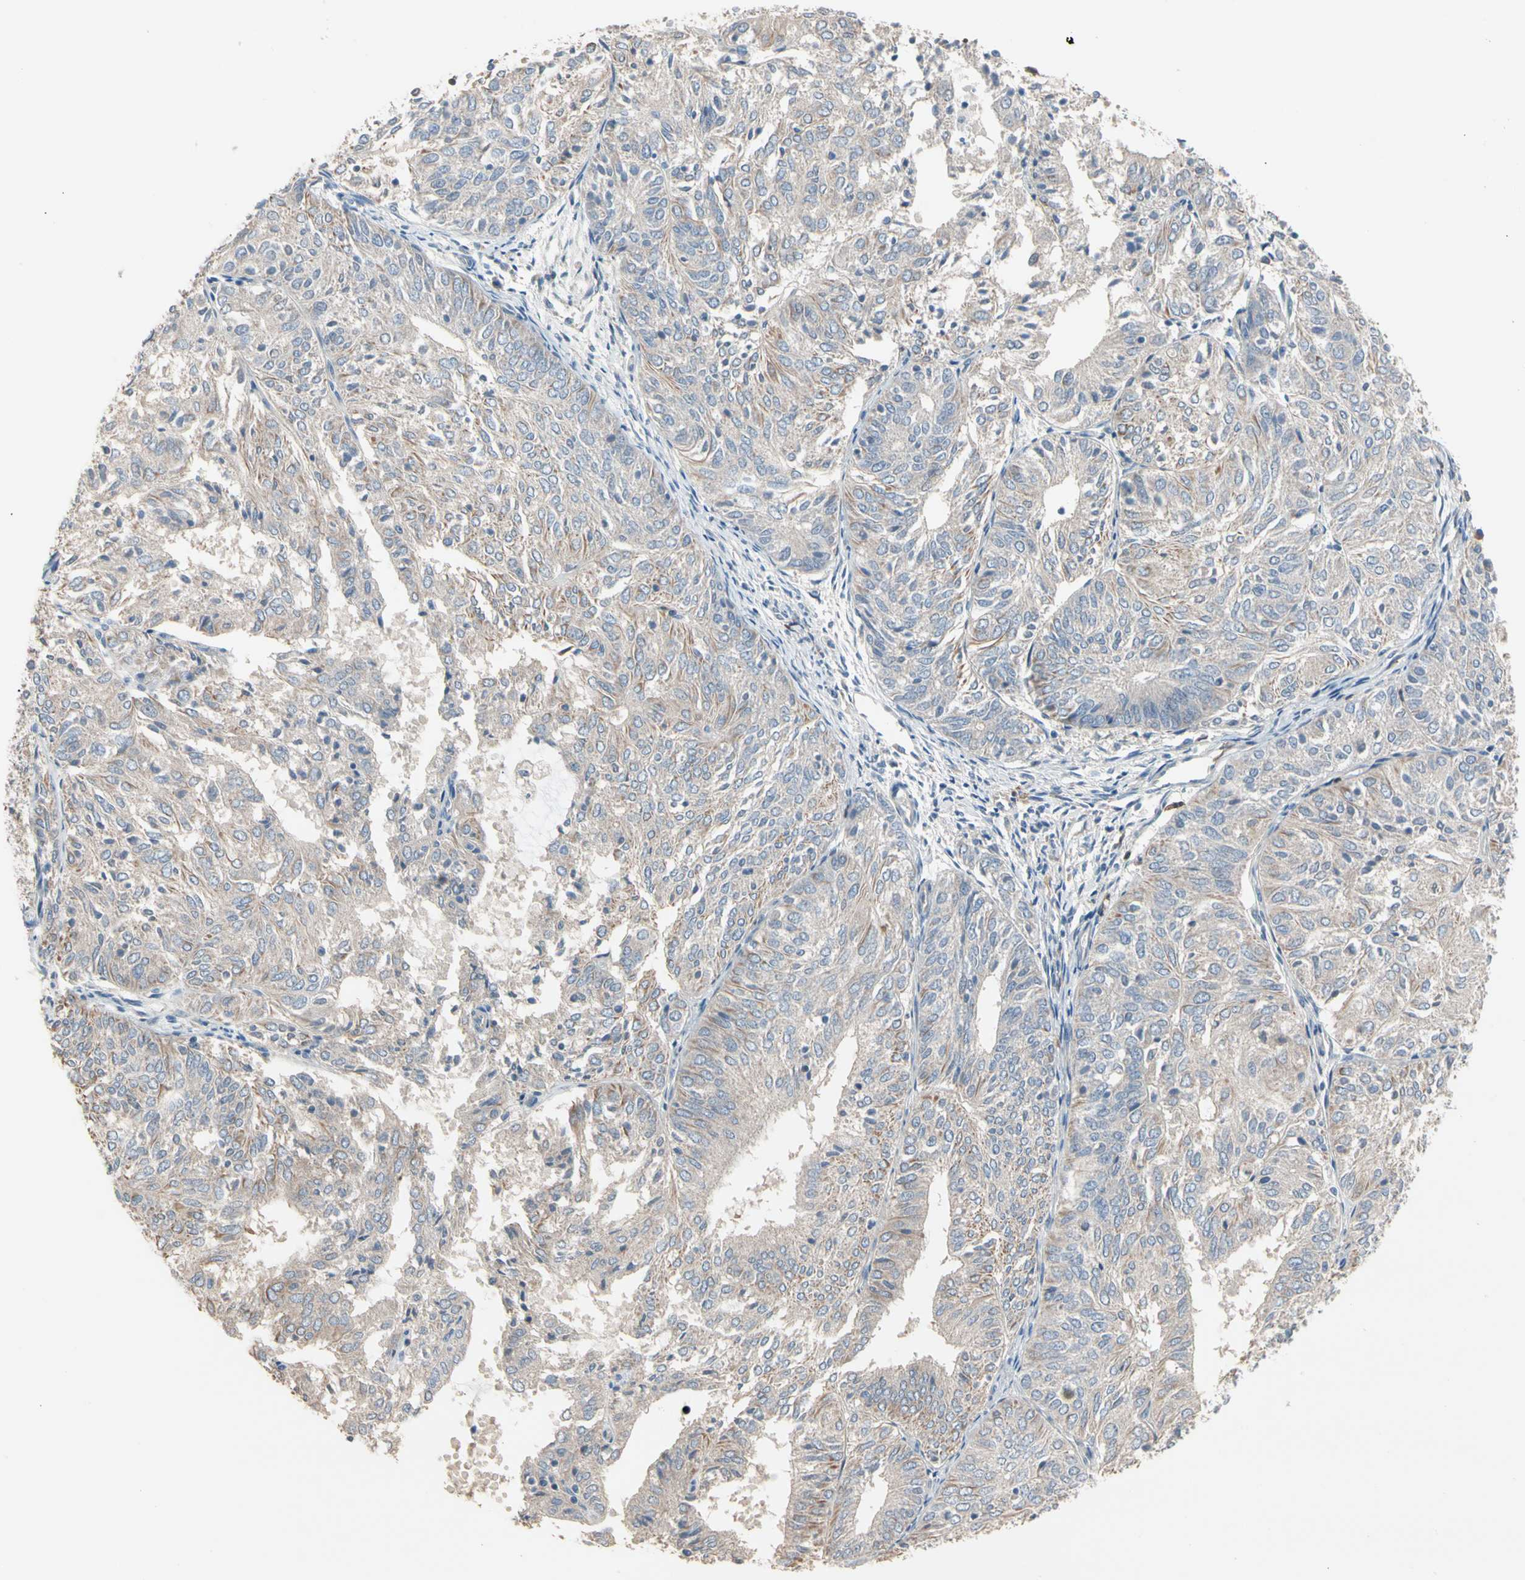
{"staining": {"intensity": "weak", "quantity": "<25%", "location": "cytoplasmic/membranous"}, "tissue": "endometrial cancer", "cell_type": "Tumor cells", "image_type": "cancer", "snomed": [{"axis": "morphology", "description": "Adenocarcinoma, NOS"}, {"axis": "topography", "description": "Uterus"}], "caption": "Photomicrograph shows no protein positivity in tumor cells of endometrial adenocarcinoma tissue. The staining is performed using DAB brown chromogen with nuclei counter-stained in using hematoxylin.", "gene": "BBOX1", "patient": {"sex": "female", "age": 60}}